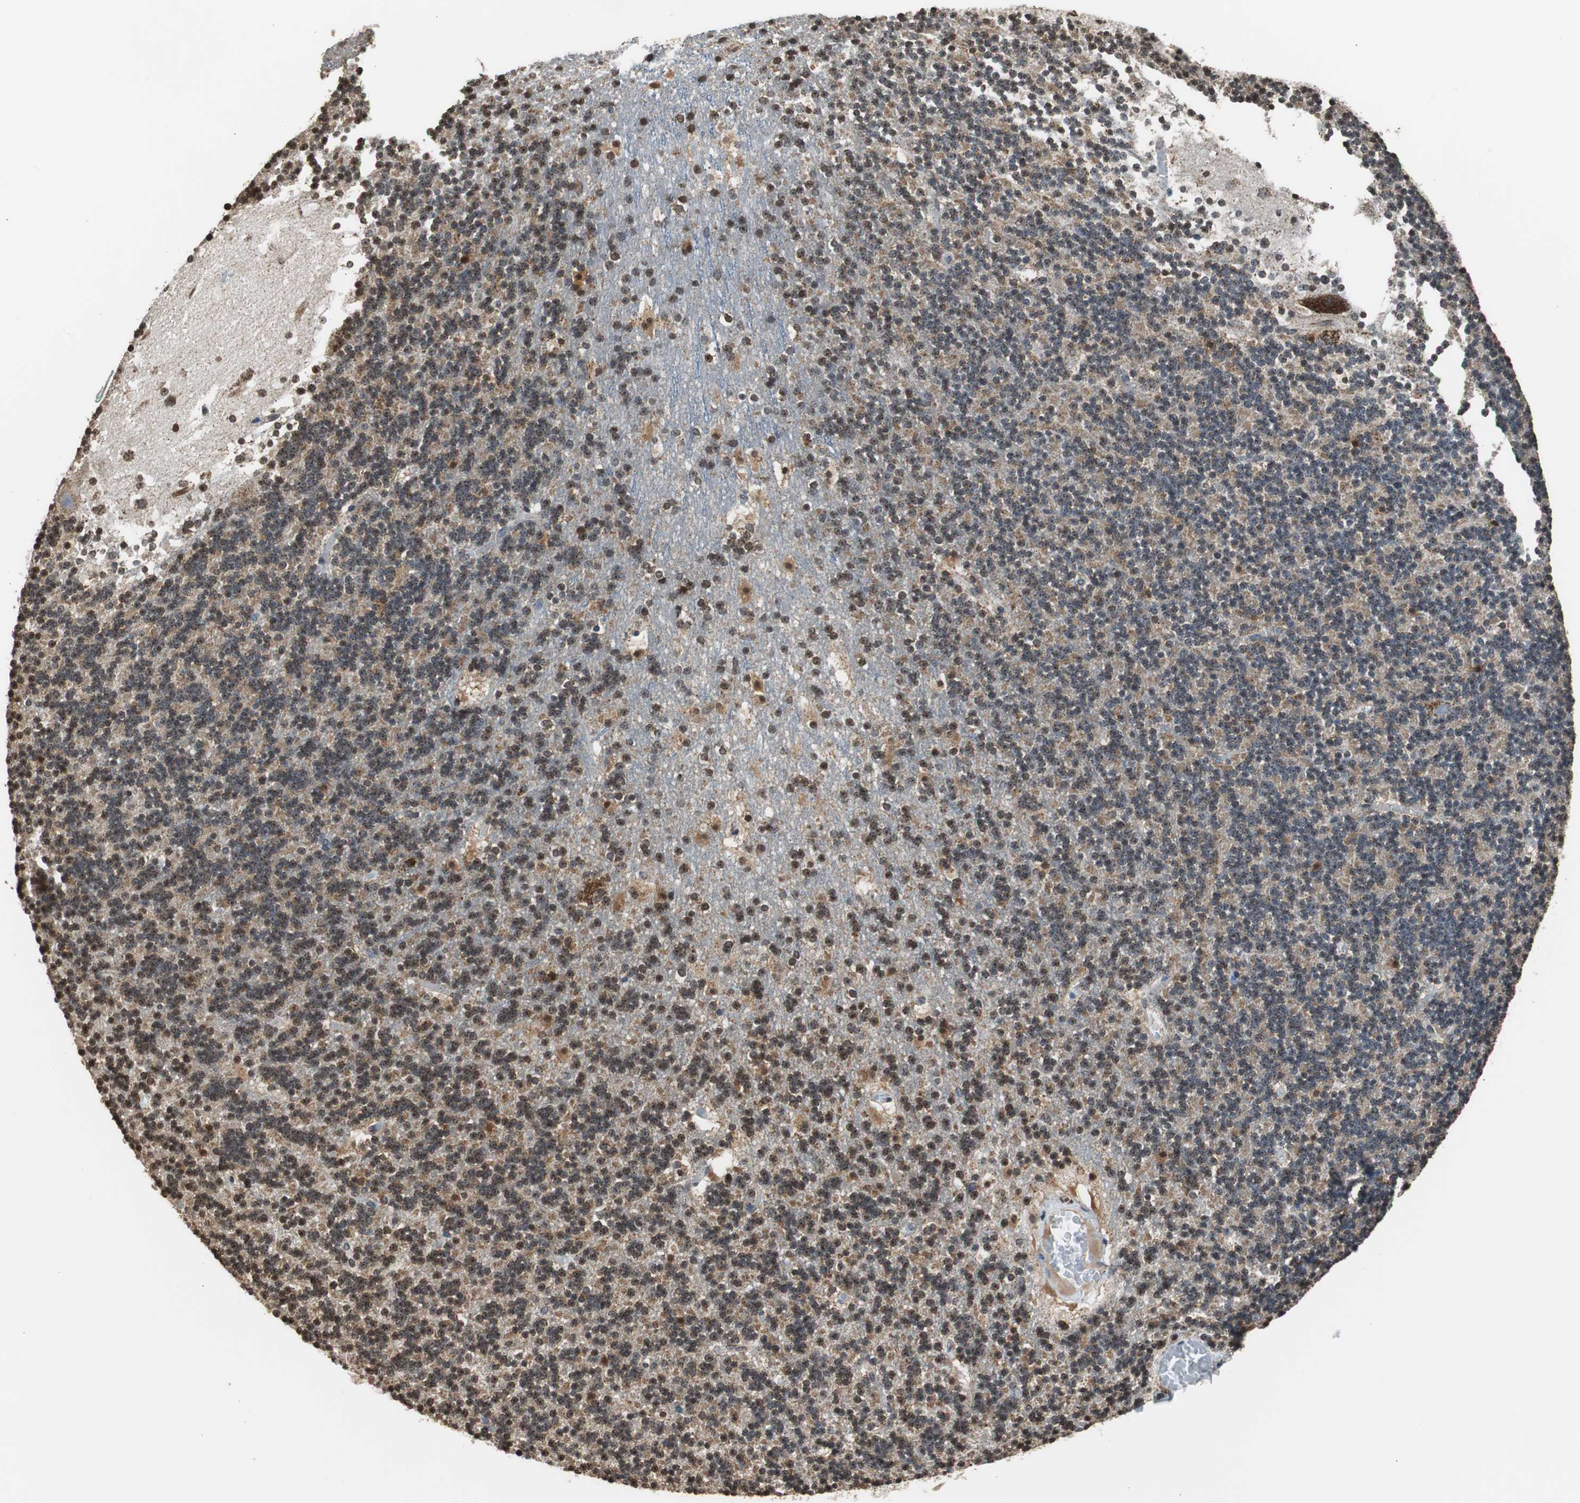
{"staining": {"intensity": "moderate", "quantity": "25%-75%", "location": "cytoplasmic/membranous"}, "tissue": "cerebellum", "cell_type": "Cells in granular layer", "image_type": "normal", "snomed": [{"axis": "morphology", "description": "Normal tissue, NOS"}, {"axis": "topography", "description": "Cerebellum"}], "caption": "Cells in granular layer demonstrate moderate cytoplasmic/membranous expression in approximately 25%-75% of cells in benign cerebellum. (Stains: DAB (3,3'-diaminobenzidine) in brown, nuclei in blue, Microscopy: brightfield microscopy at high magnification).", "gene": "HSPA9", "patient": {"sex": "male", "age": 45}}